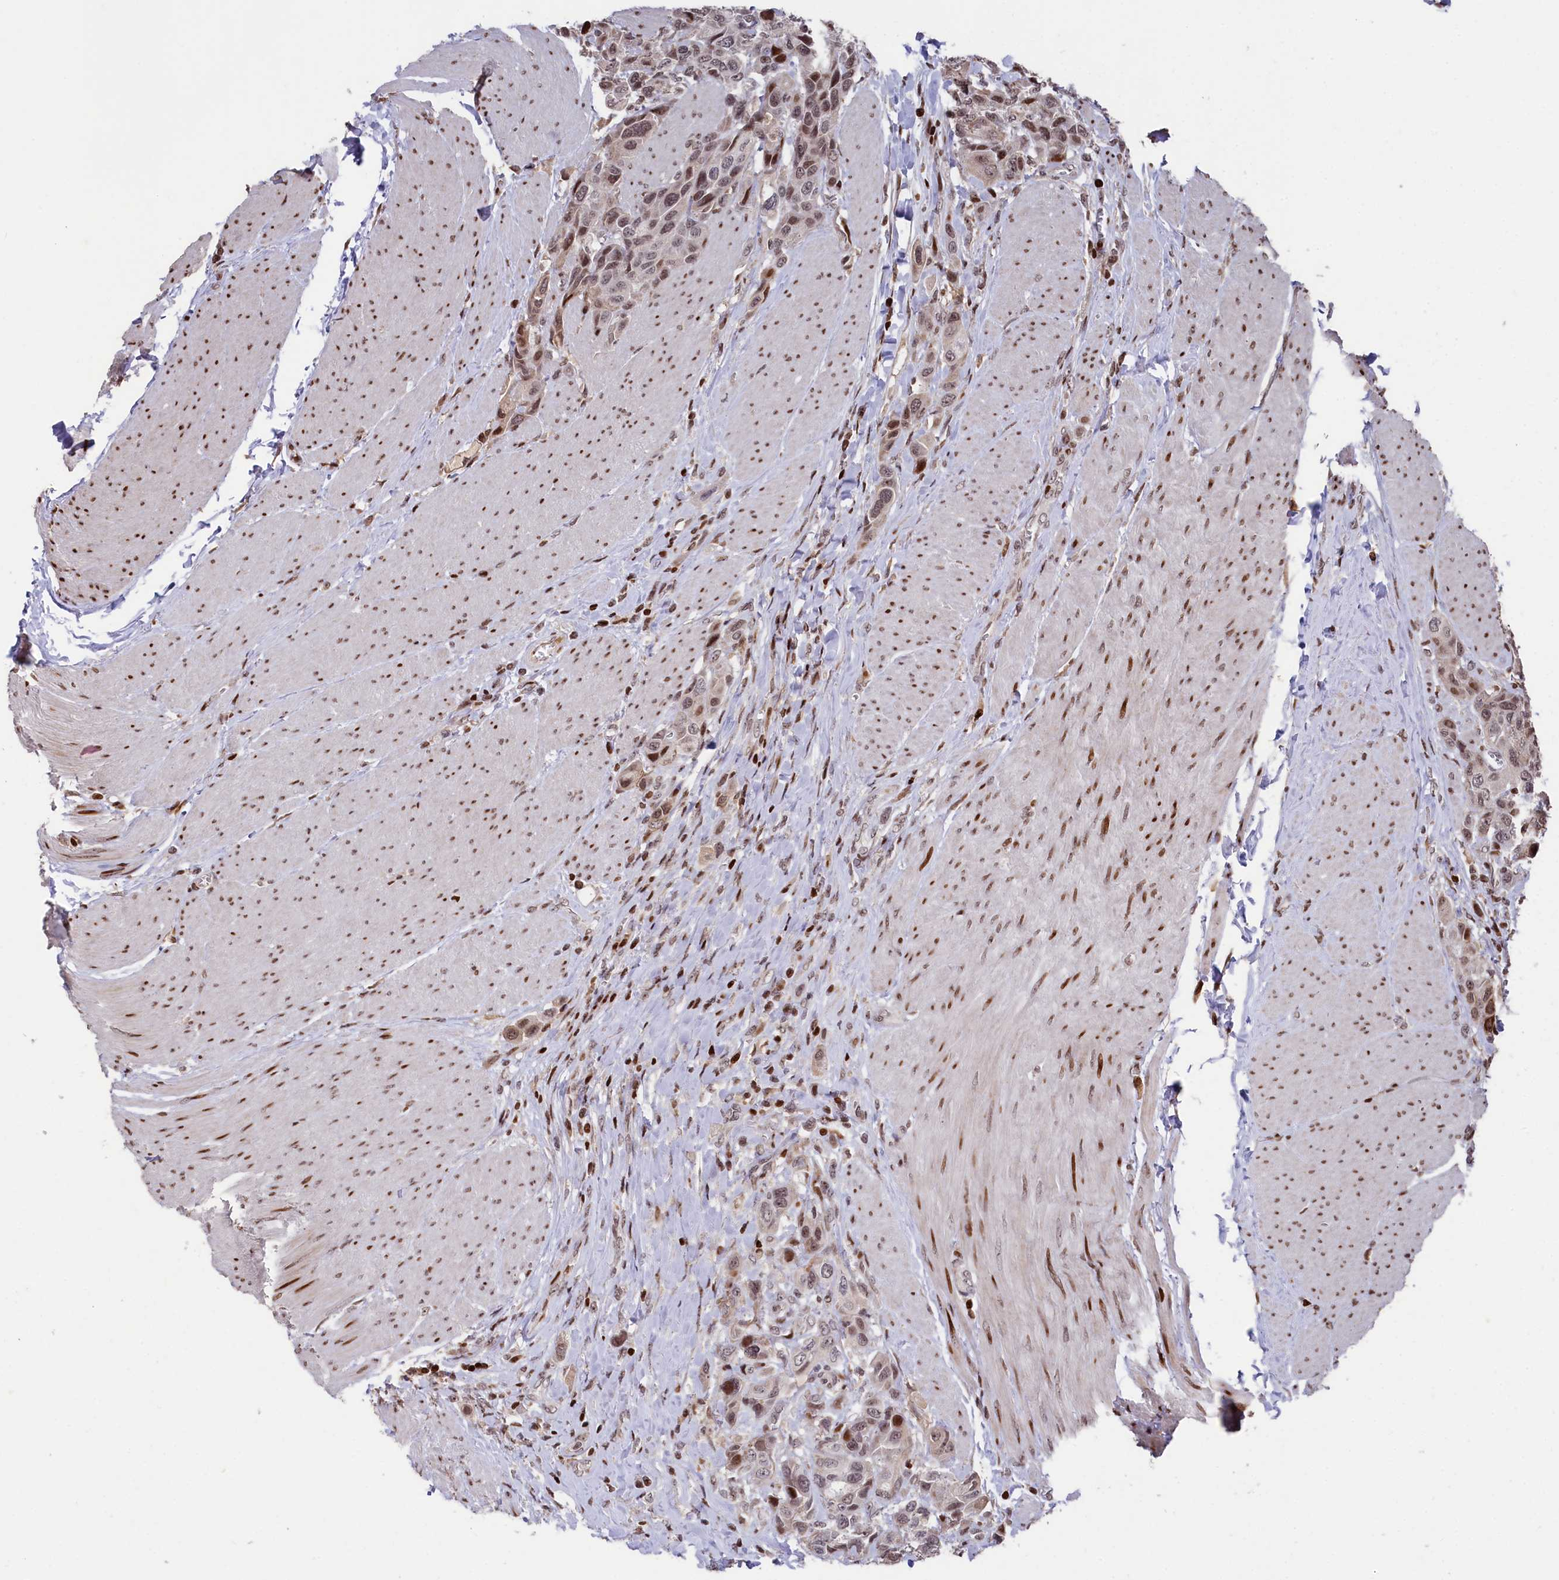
{"staining": {"intensity": "strong", "quantity": "<25%", "location": "cytoplasmic/membranous,nuclear"}, "tissue": "urothelial cancer", "cell_type": "Tumor cells", "image_type": "cancer", "snomed": [{"axis": "morphology", "description": "Urothelial carcinoma, High grade"}, {"axis": "topography", "description": "Urinary bladder"}], "caption": "The micrograph shows immunohistochemical staining of urothelial cancer. There is strong cytoplasmic/membranous and nuclear positivity is present in about <25% of tumor cells.", "gene": "MCF2L2", "patient": {"sex": "male", "age": 50}}